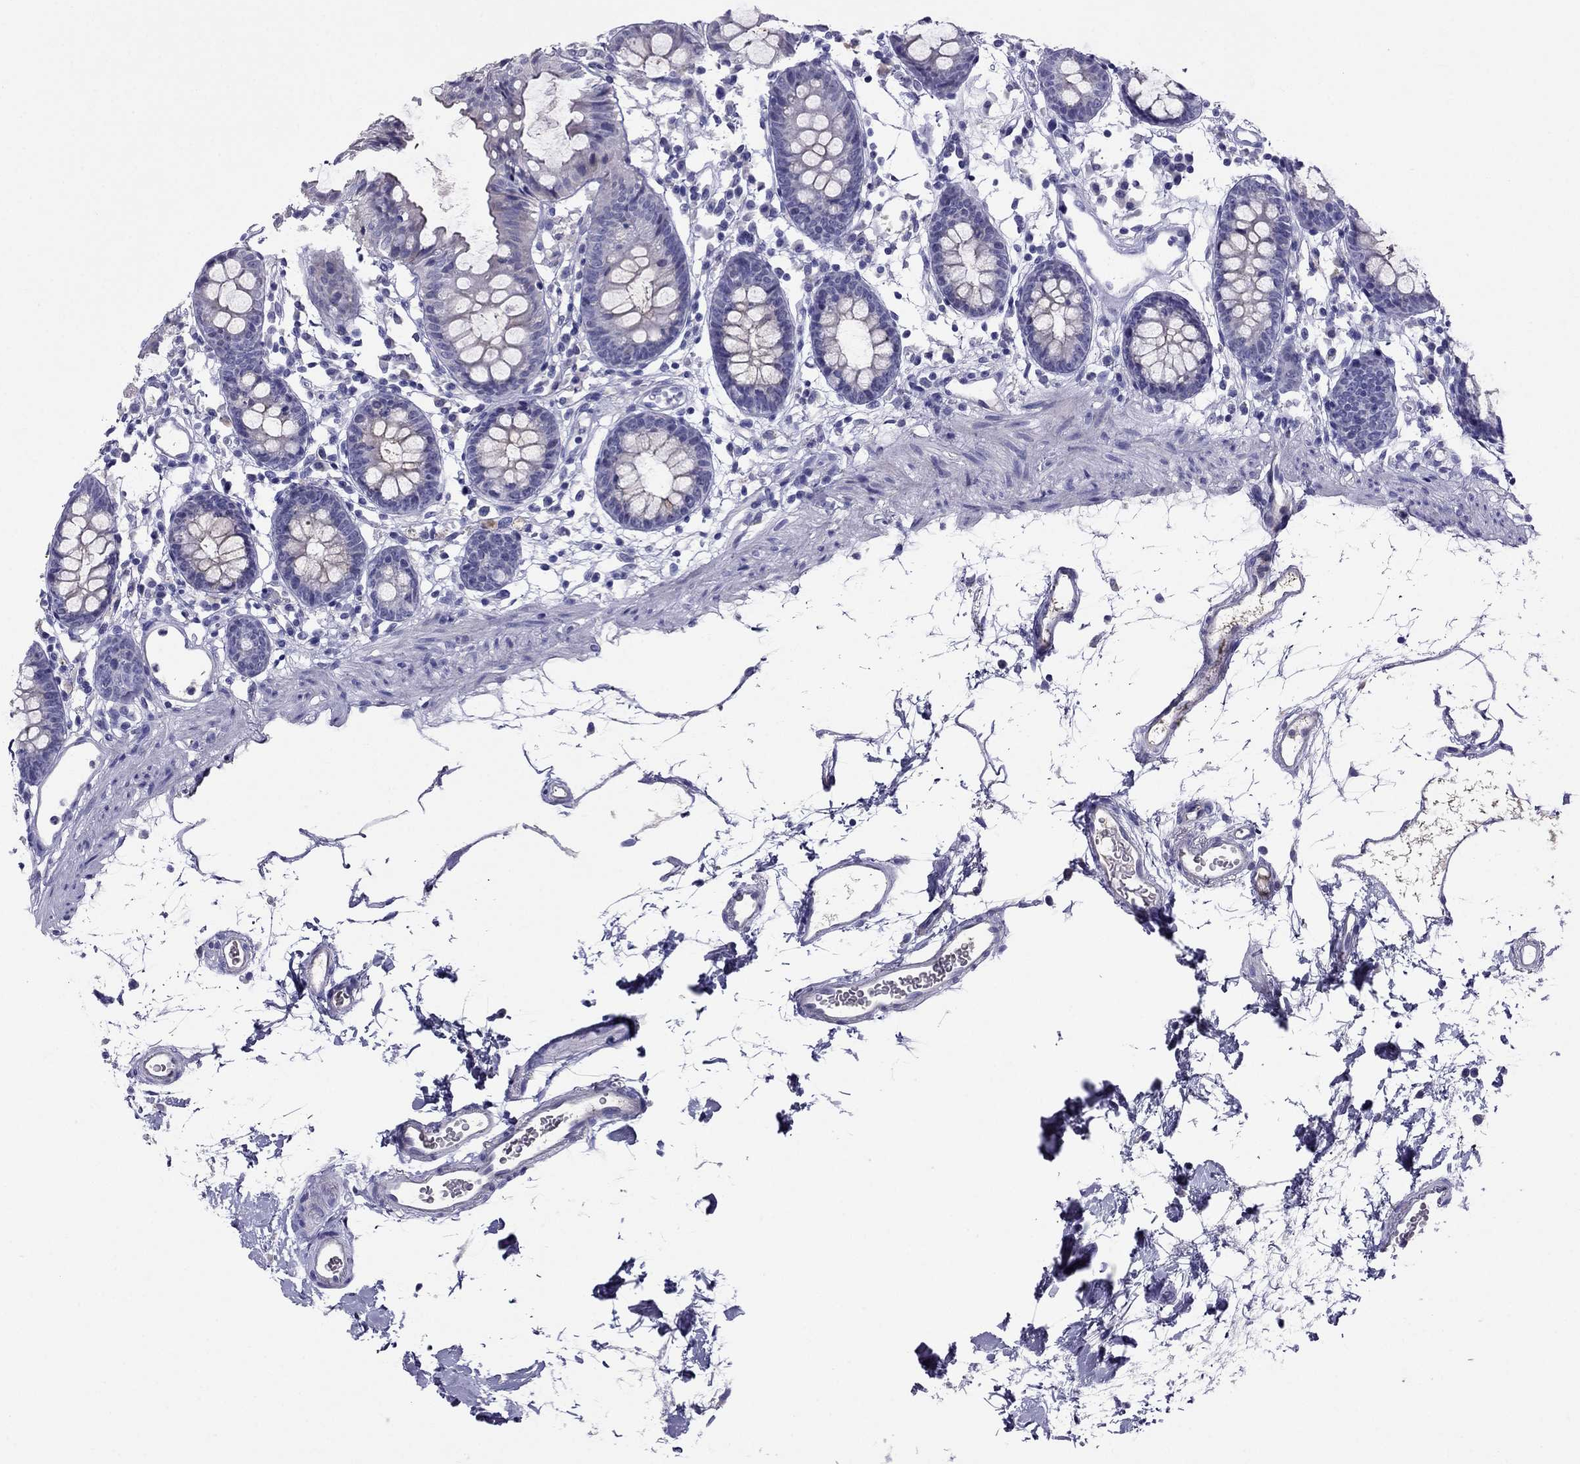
{"staining": {"intensity": "negative", "quantity": "none", "location": "none"}, "tissue": "colon", "cell_type": "Endothelial cells", "image_type": "normal", "snomed": [{"axis": "morphology", "description": "Normal tissue, NOS"}, {"axis": "topography", "description": "Colon"}], "caption": "IHC of normal human colon displays no expression in endothelial cells.", "gene": "TBC1D21", "patient": {"sex": "female", "age": 84}}